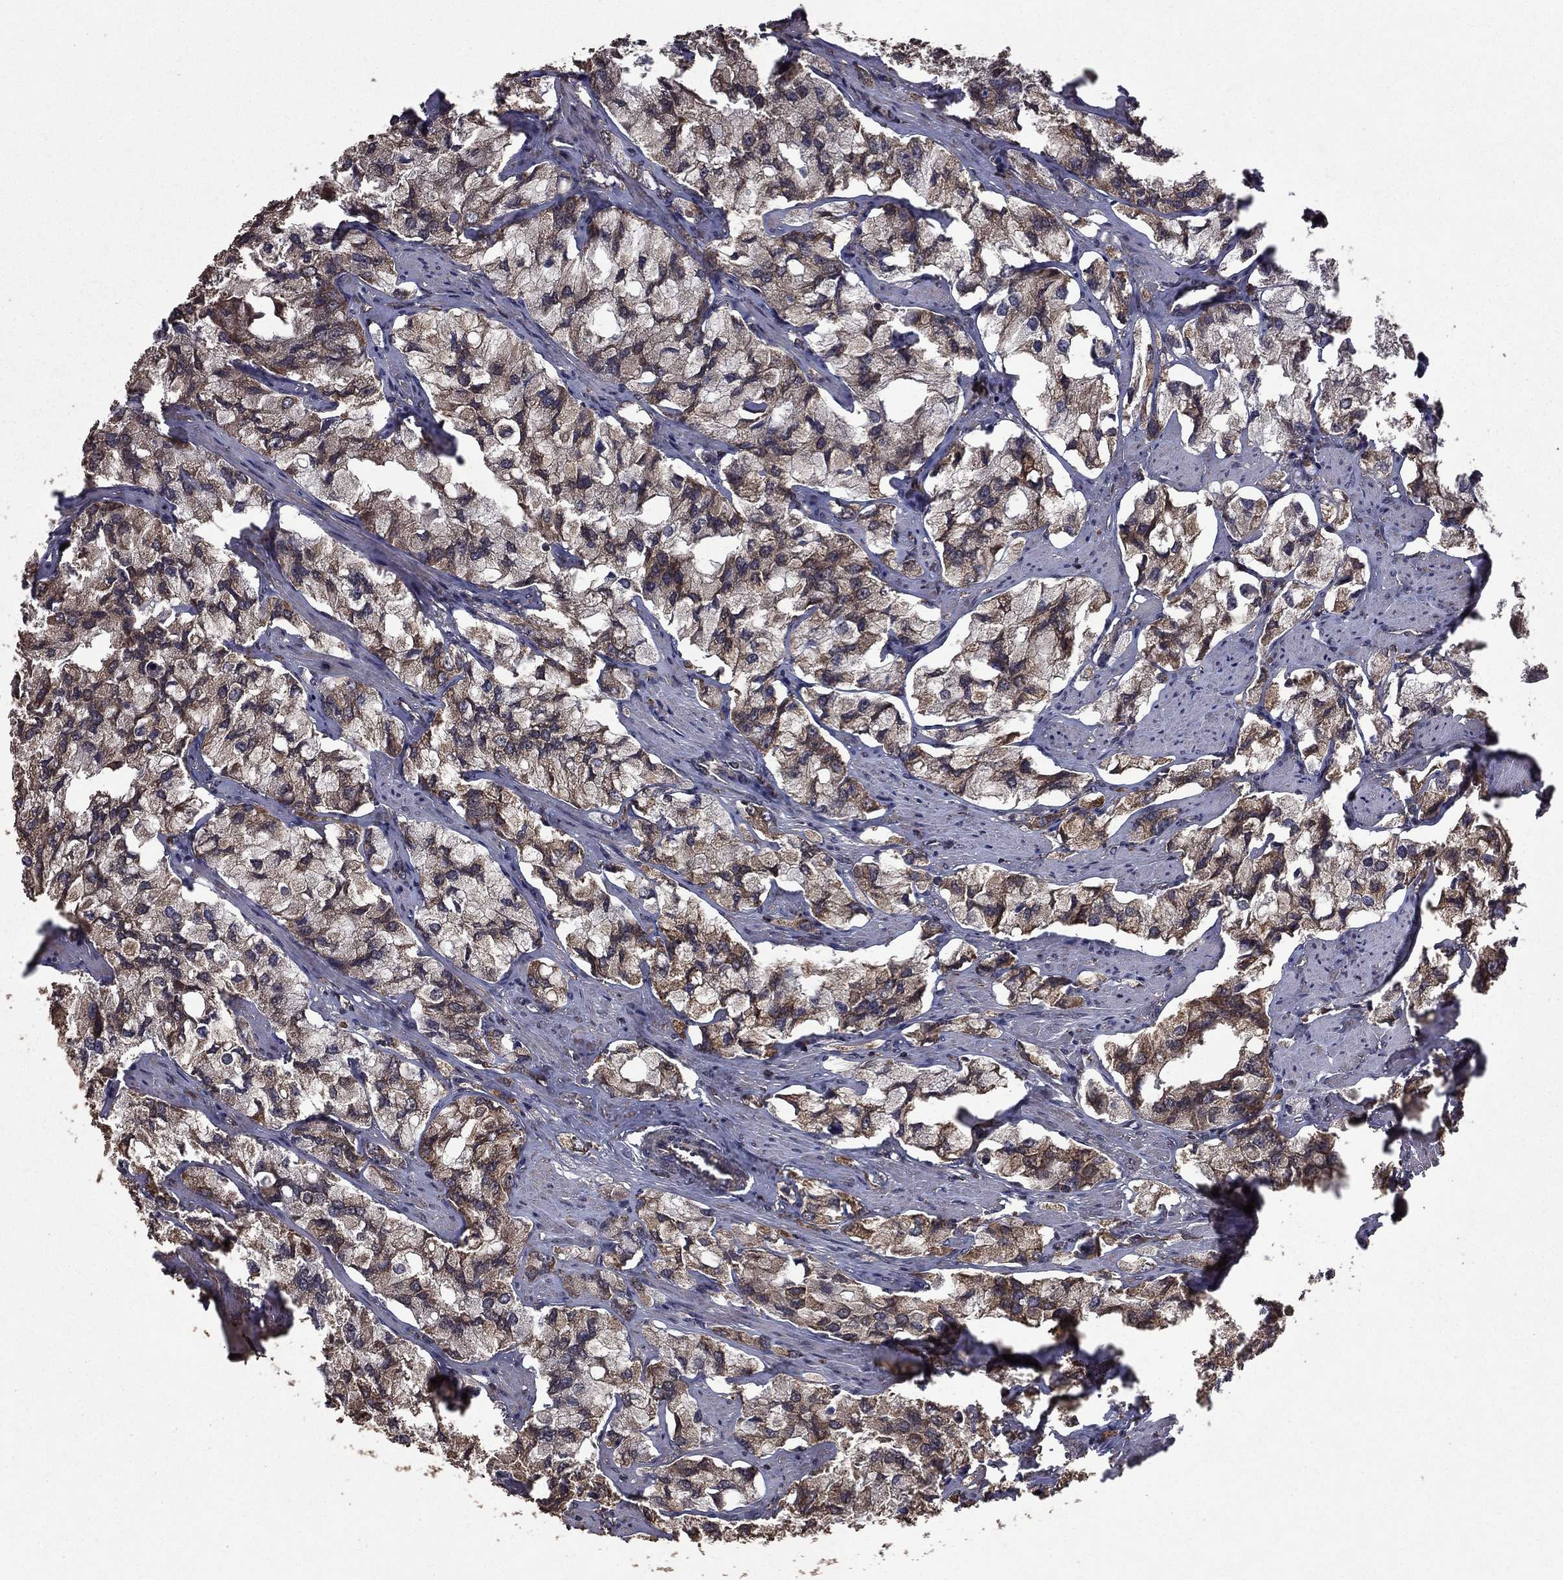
{"staining": {"intensity": "weak", "quantity": "<25%", "location": "cytoplasmic/membranous"}, "tissue": "prostate cancer", "cell_type": "Tumor cells", "image_type": "cancer", "snomed": [{"axis": "morphology", "description": "Adenocarcinoma, NOS"}, {"axis": "topography", "description": "Prostate and seminal vesicle, NOS"}, {"axis": "topography", "description": "Prostate"}], "caption": "Adenocarcinoma (prostate) stained for a protein using IHC reveals no positivity tumor cells.", "gene": "BIRC6", "patient": {"sex": "male", "age": 64}}